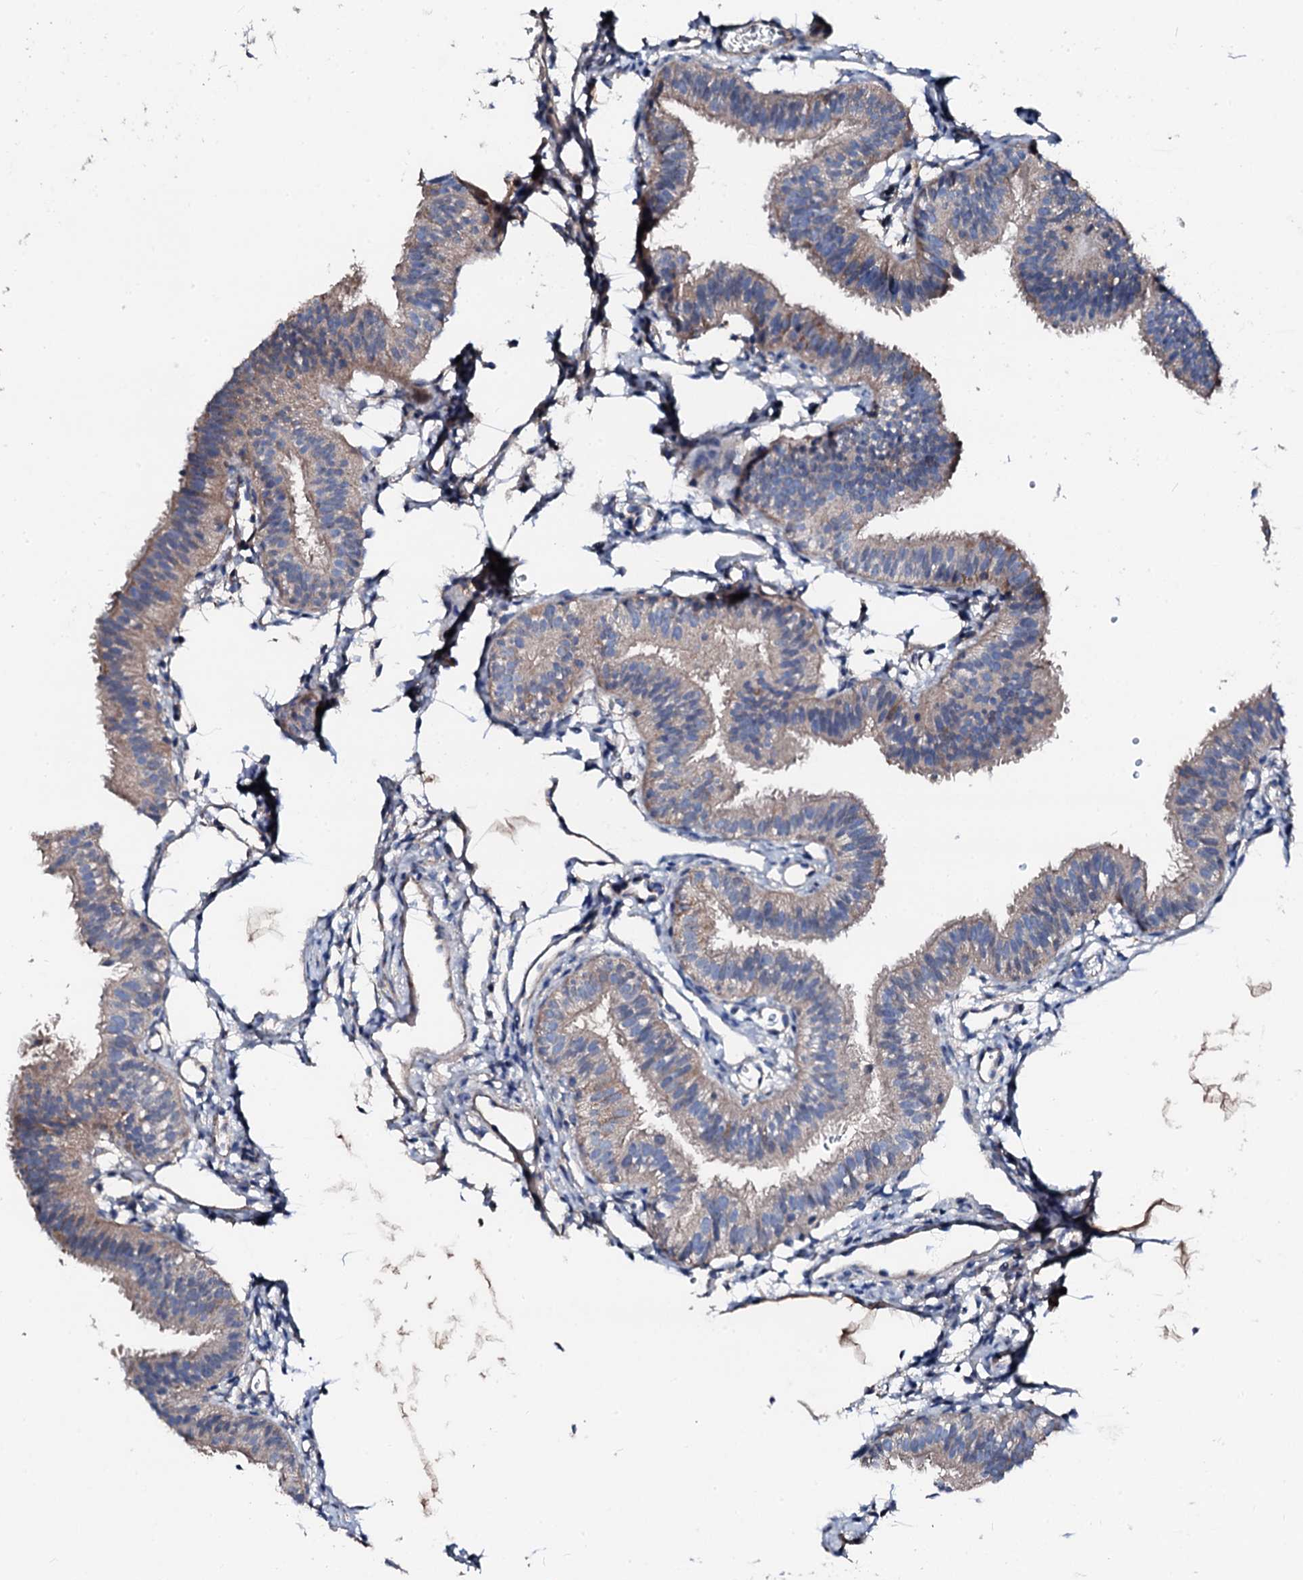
{"staining": {"intensity": "weak", "quantity": "25%-75%", "location": "cytoplasmic/membranous"}, "tissue": "fallopian tube", "cell_type": "Glandular cells", "image_type": "normal", "snomed": [{"axis": "morphology", "description": "Normal tissue, NOS"}, {"axis": "topography", "description": "Fallopian tube"}], "caption": "A high-resolution photomicrograph shows IHC staining of normal fallopian tube, which exhibits weak cytoplasmic/membranous expression in approximately 25%-75% of glandular cells.", "gene": "TRAFD1", "patient": {"sex": "female", "age": 35}}